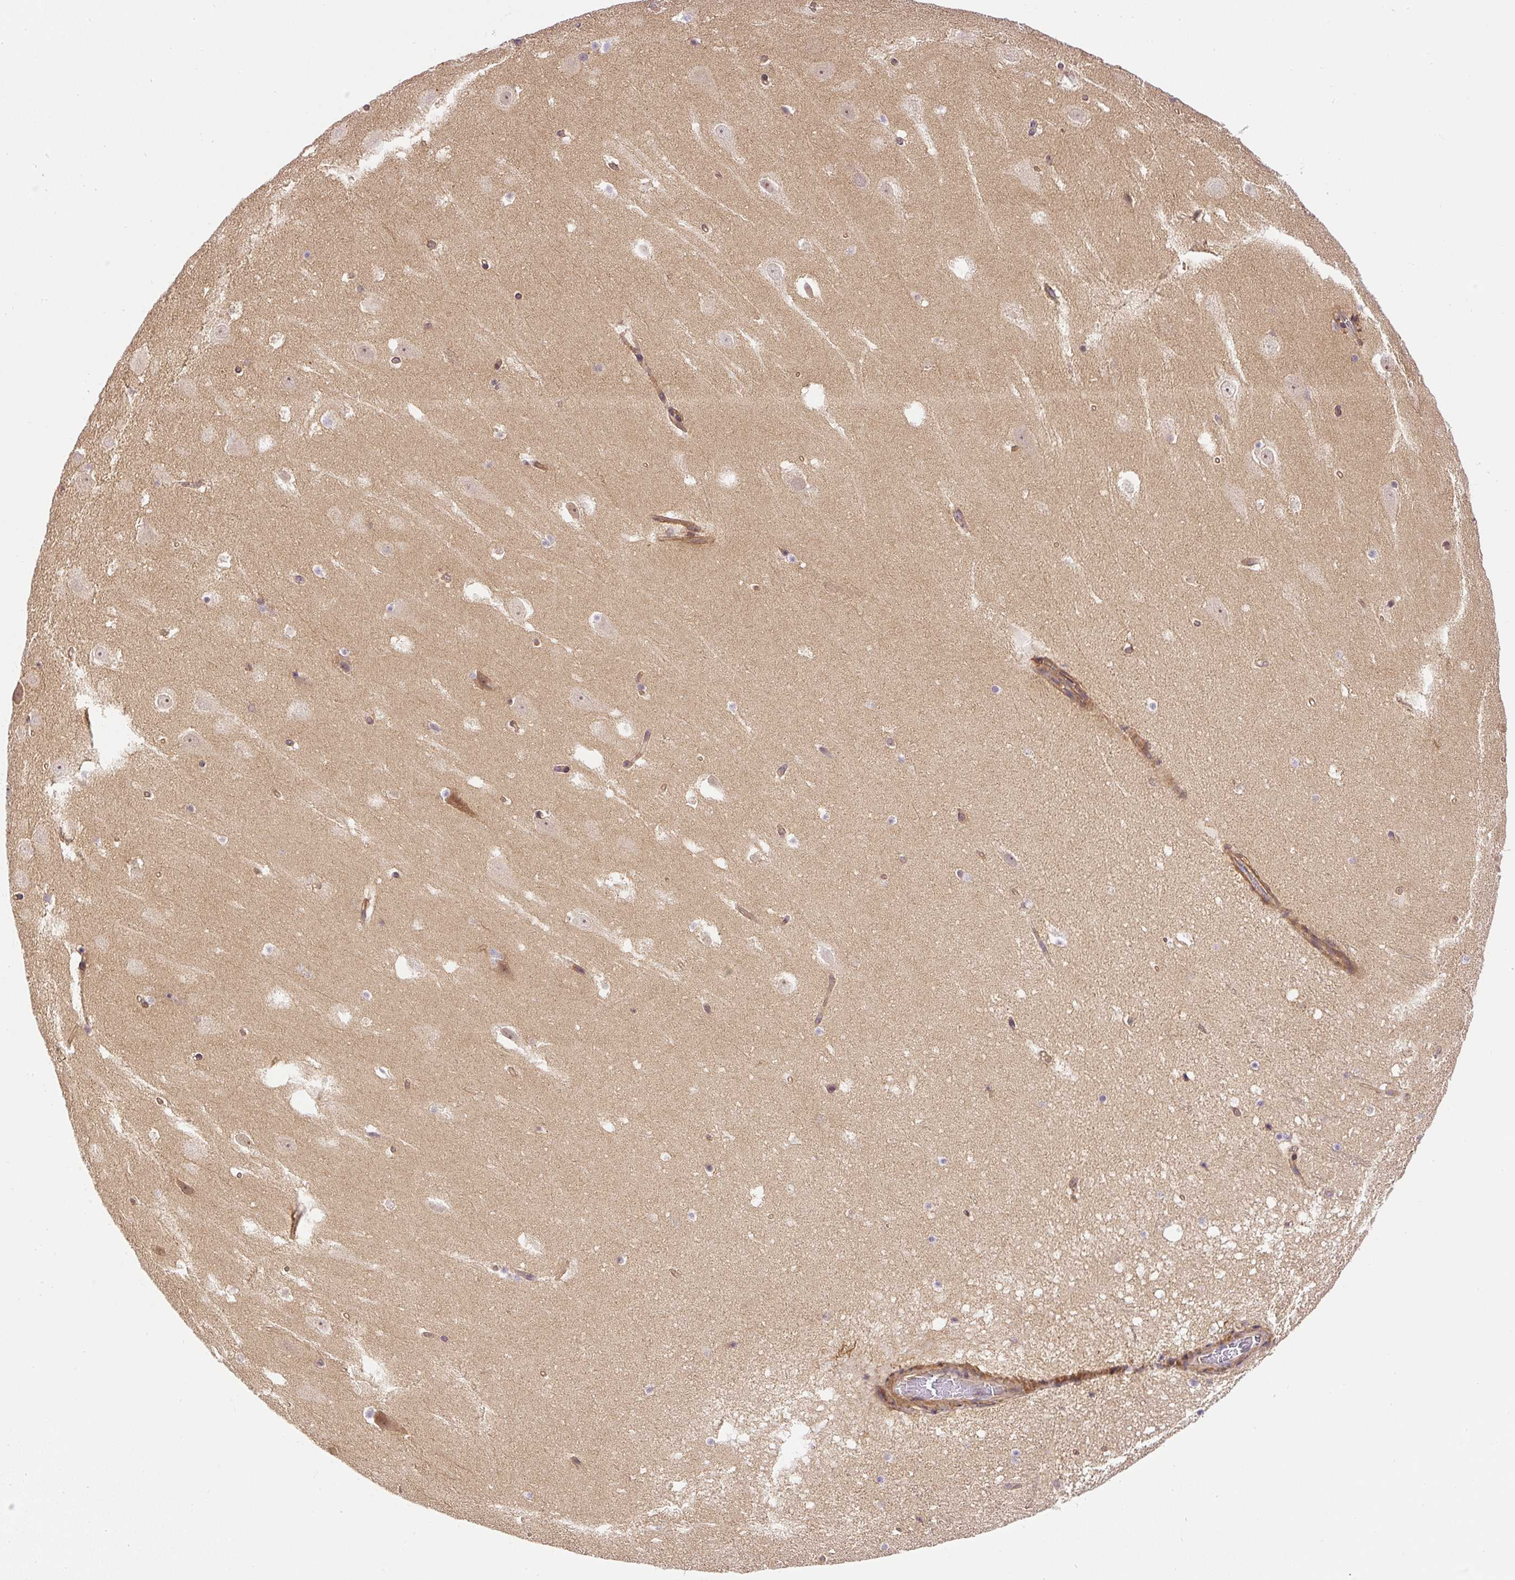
{"staining": {"intensity": "moderate", "quantity": "25%-75%", "location": "cytoplasmic/membranous,nuclear"}, "tissue": "hippocampus", "cell_type": "Glial cells", "image_type": "normal", "snomed": [{"axis": "morphology", "description": "Normal tissue, NOS"}, {"axis": "topography", "description": "Hippocampus"}], "caption": "This image exhibits unremarkable hippocampus stained with IHC to label a protein in brown. The cytoplasmic/membranous,nuclear of glial cells show moderate positivity for the protein. Nuclei are counter-stained blue.", "gene": "CCDC28A", "patient": {"sex": "male", "age": 37}}